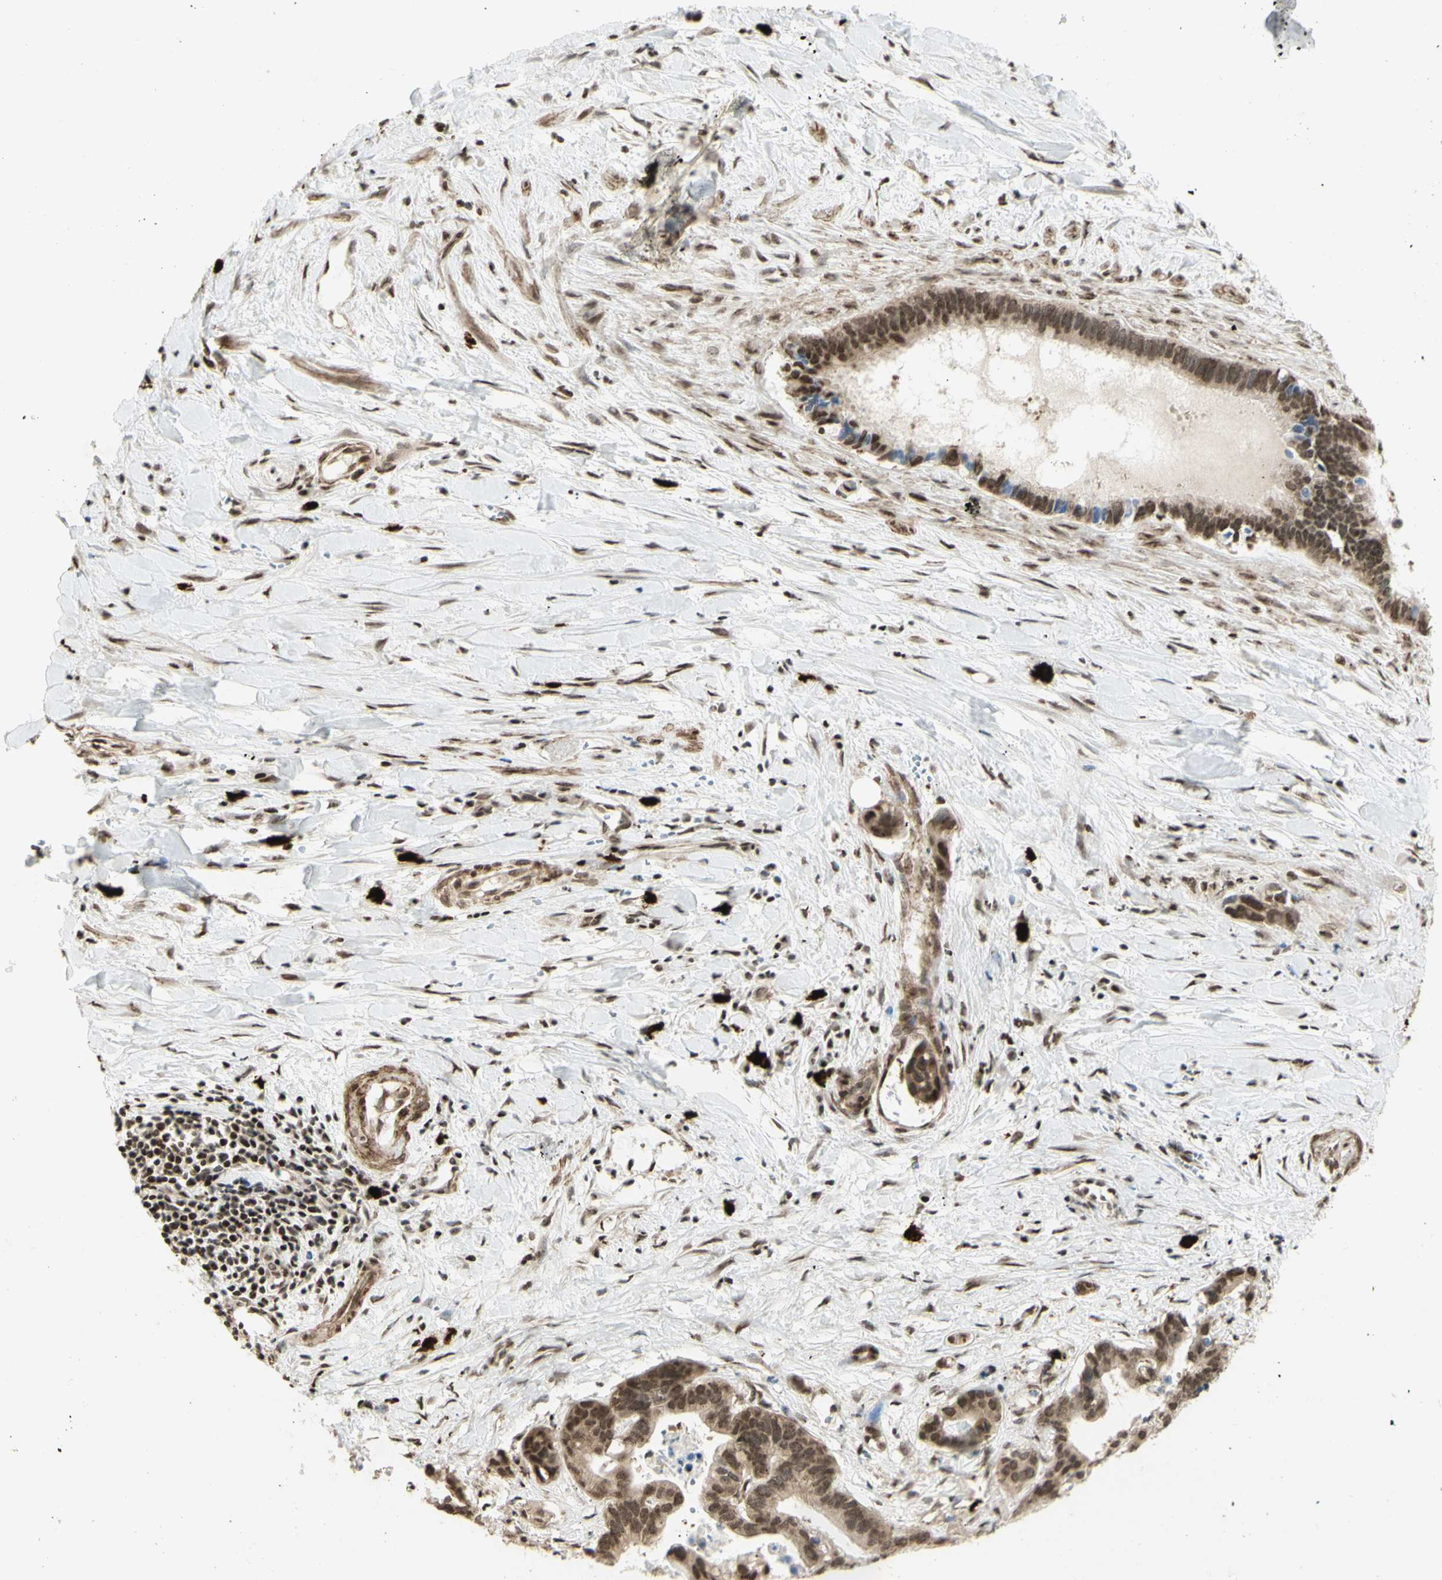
{"staining": {"intensity": "moderate", "quantity": ">75%", "location": "nuclear"}, "tissue": "liver cancer", "cell_type": "Tumor cells", "image_type": "cancer", "snomed": [{"axis": "morphology", "description": "Cholangiocarcinoma"}, {"axis": "topography", "description": "Liver"}], "caption": "An immunohistochemistry photomicrograph of tumor tissue is shown. Protein staining in brown labels moderate nuclear positivity in cholangiocarcinoma (liver) within tumor cells.", "gene": "ZMYM6", "patient": {"sex": "female", "age": 65}}